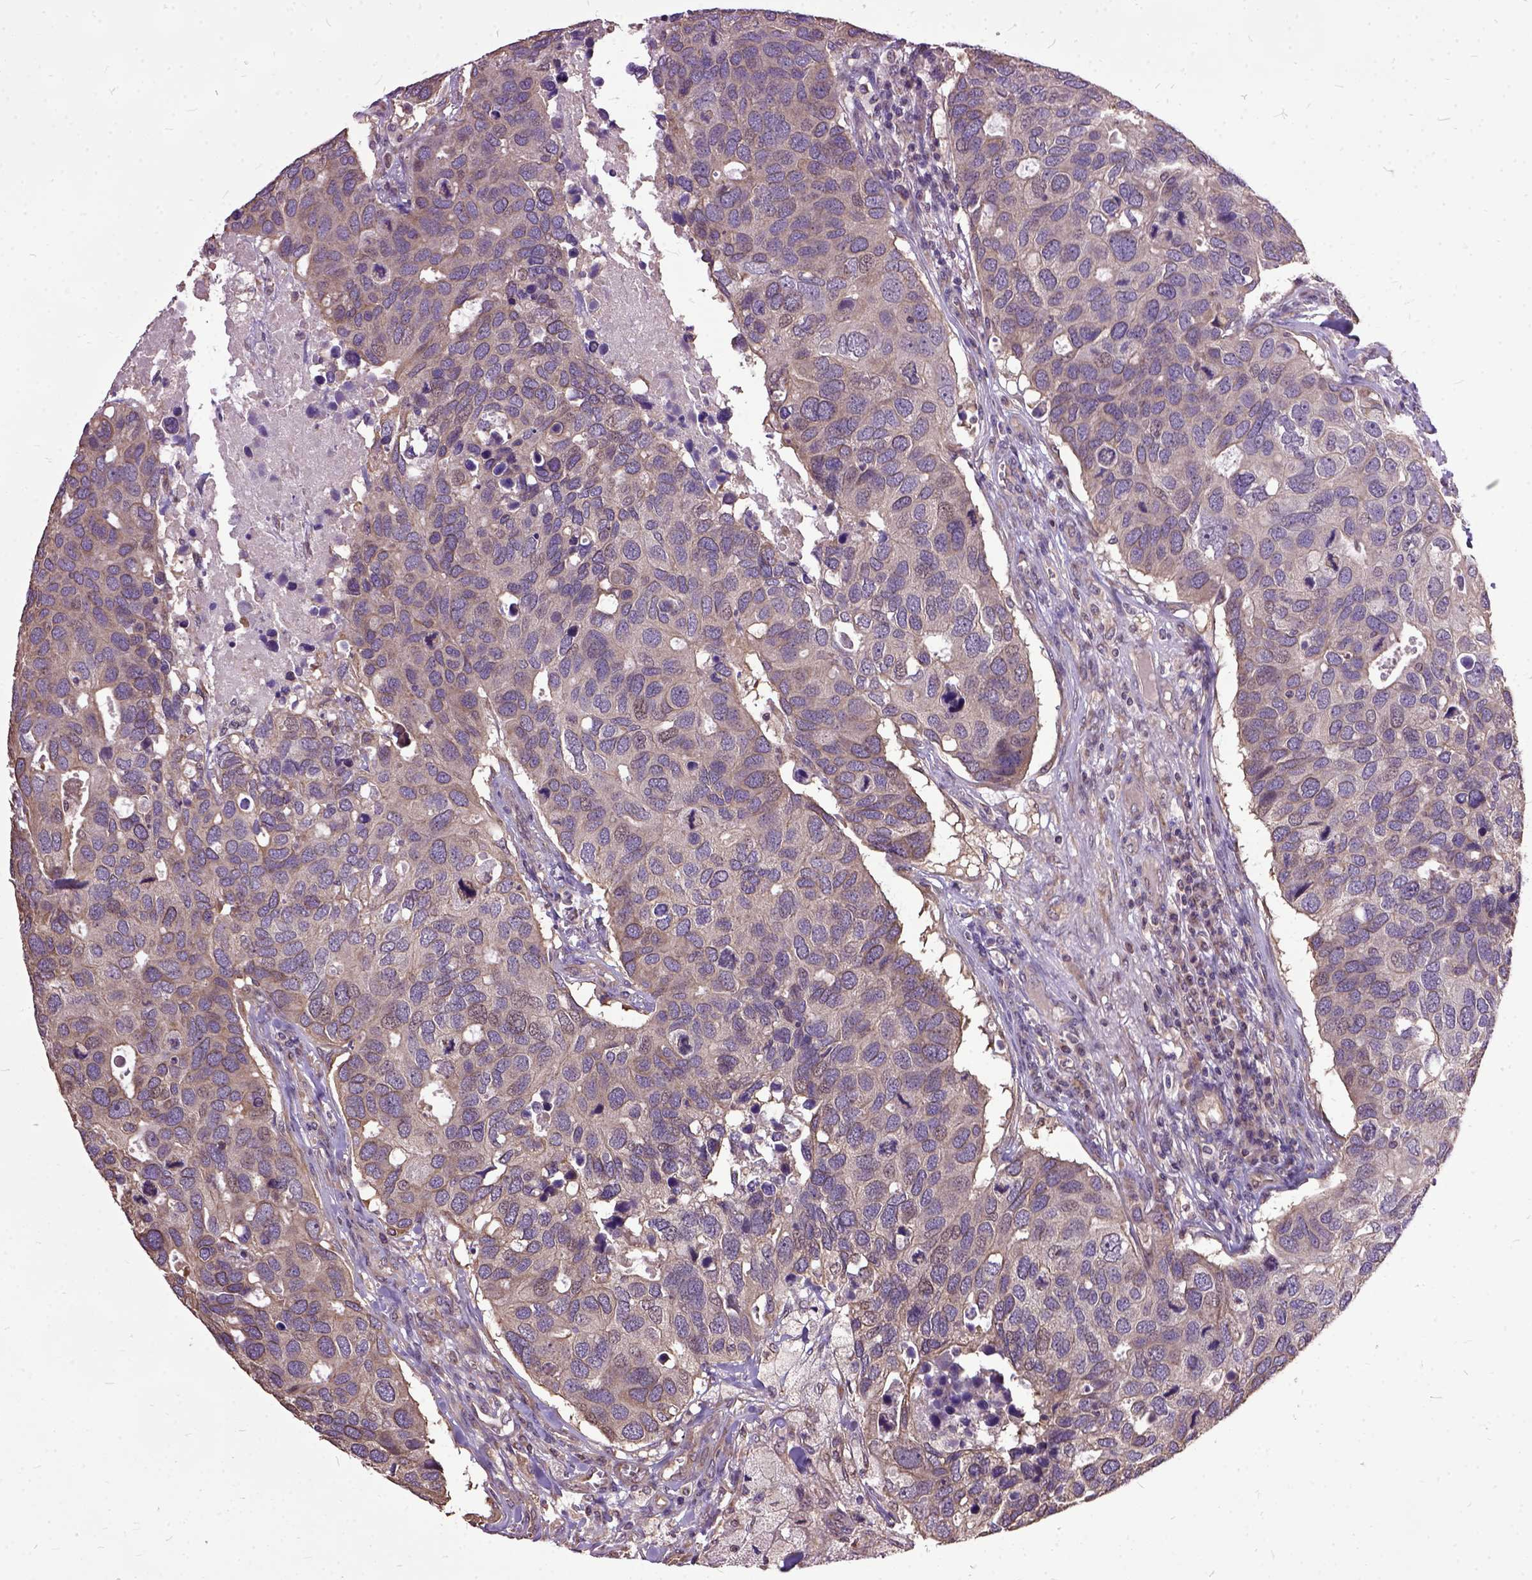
{"staining": {"intensity": "weak", "quantity": ">75%", "location": "cytoplasmic/membranous"}, "tissue": "breast cancer", "cell_type": "Tumor cells", "image_type": "cancer", "snomed": [{"axis": "morphology", "description": "Duct carcinoma"}, {"axis": "topography", "description": "Breast"}], "caption": "Breast cancer stained for a protein displays weak cytoplasmic/membranous positivity in tumor cells. Immunohistochemistry stains the protein in brown and the nuclei are stained blue.", "gene": "AREG", "patient": {"sex": "female", "age": 83}}